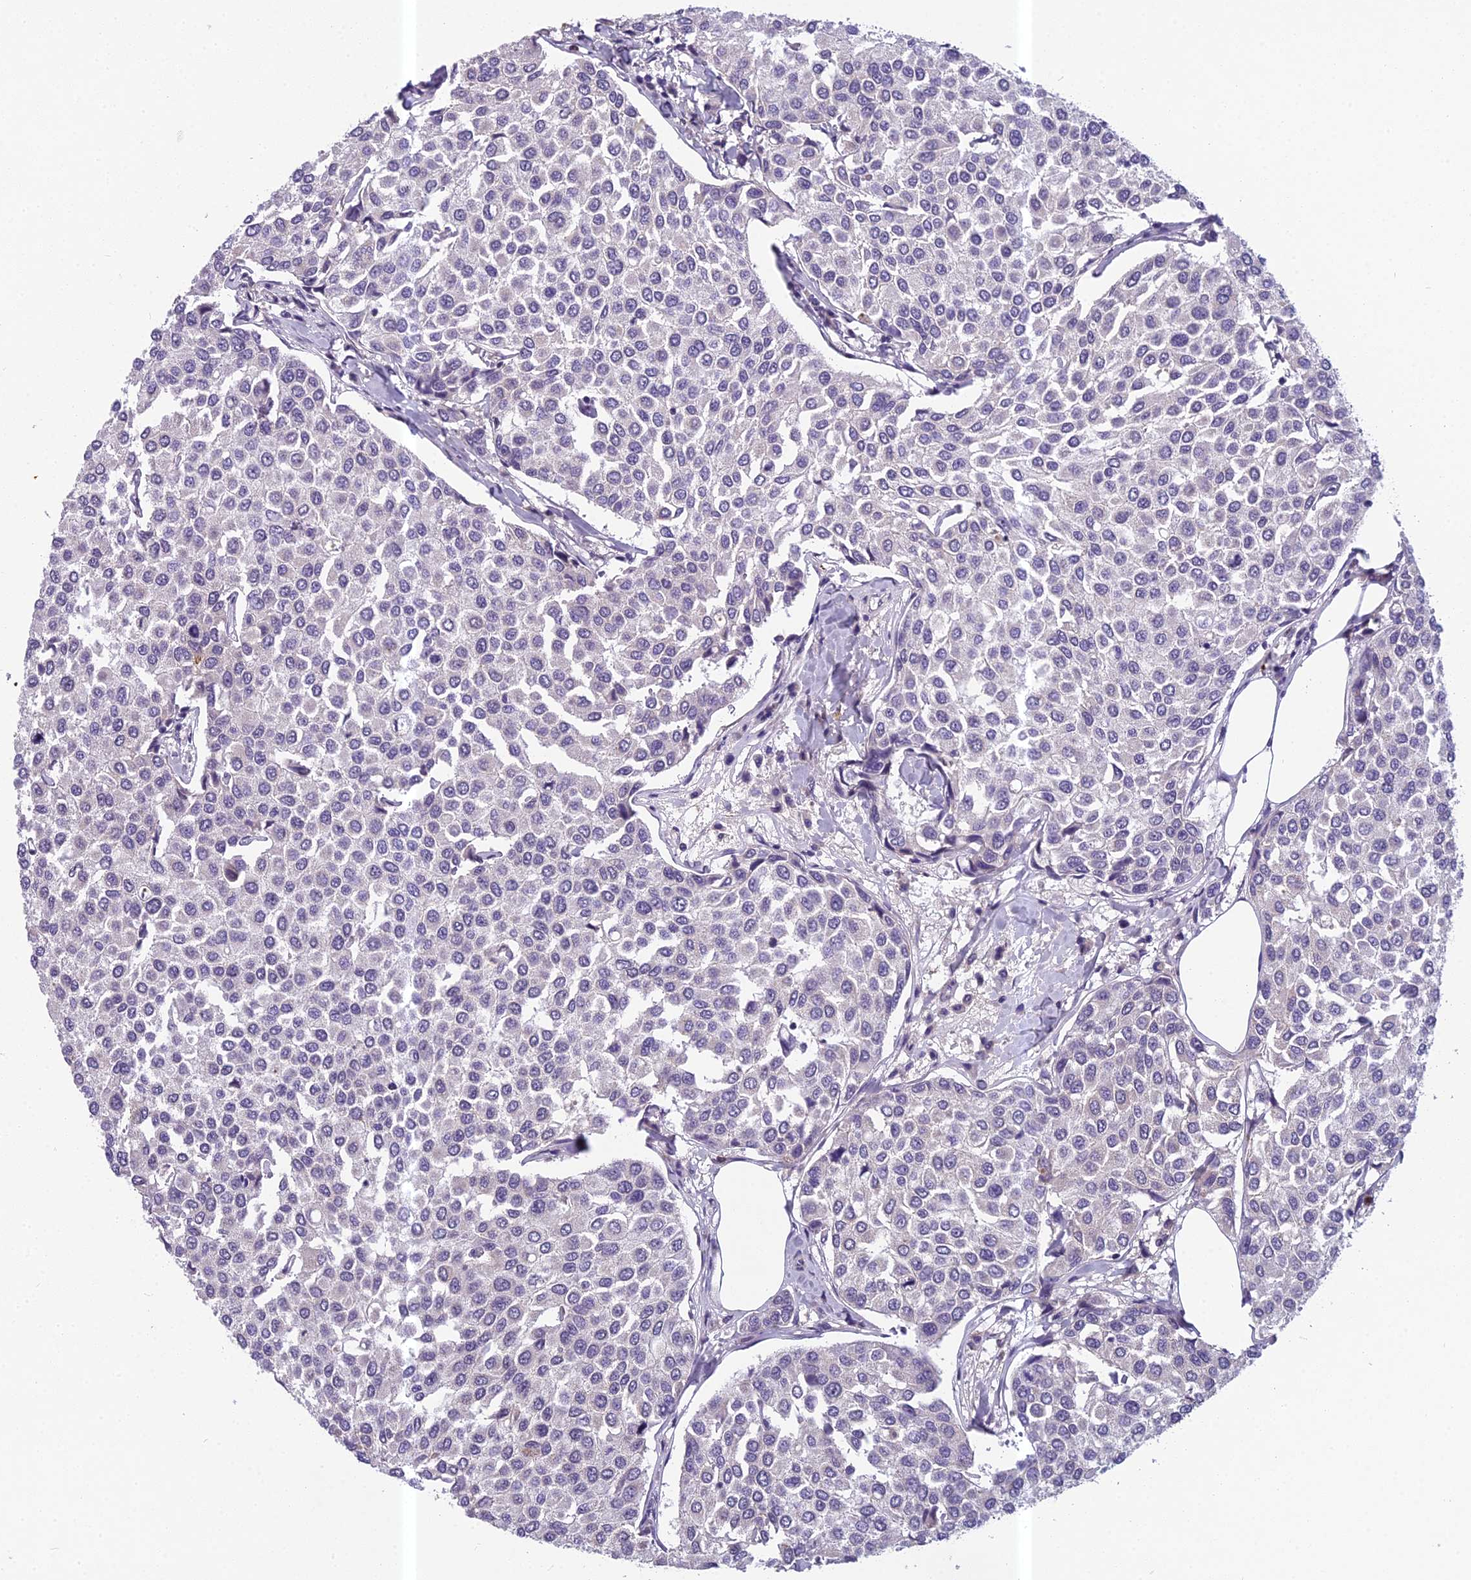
{"staining": {"intensity": "negative", "quantity": "none", "location": "none"}, "tissue": "breast cancer", "cell_type": "Tumor cells", "image_type": "cancer", "snomed": [{"axis": "morphology", "description": "Duct carcinoma"}, {"axis": "topography", "description": "Breast"}], "caption": "Immunohistochemistry (IHC) micrograph of neoplastic tissue: breast cancer stained with DAB reveals no significant protein positivity in tumor cells.", "gene": "ENSG00000188897", "patient": {"sex": "female", "age": 55}}